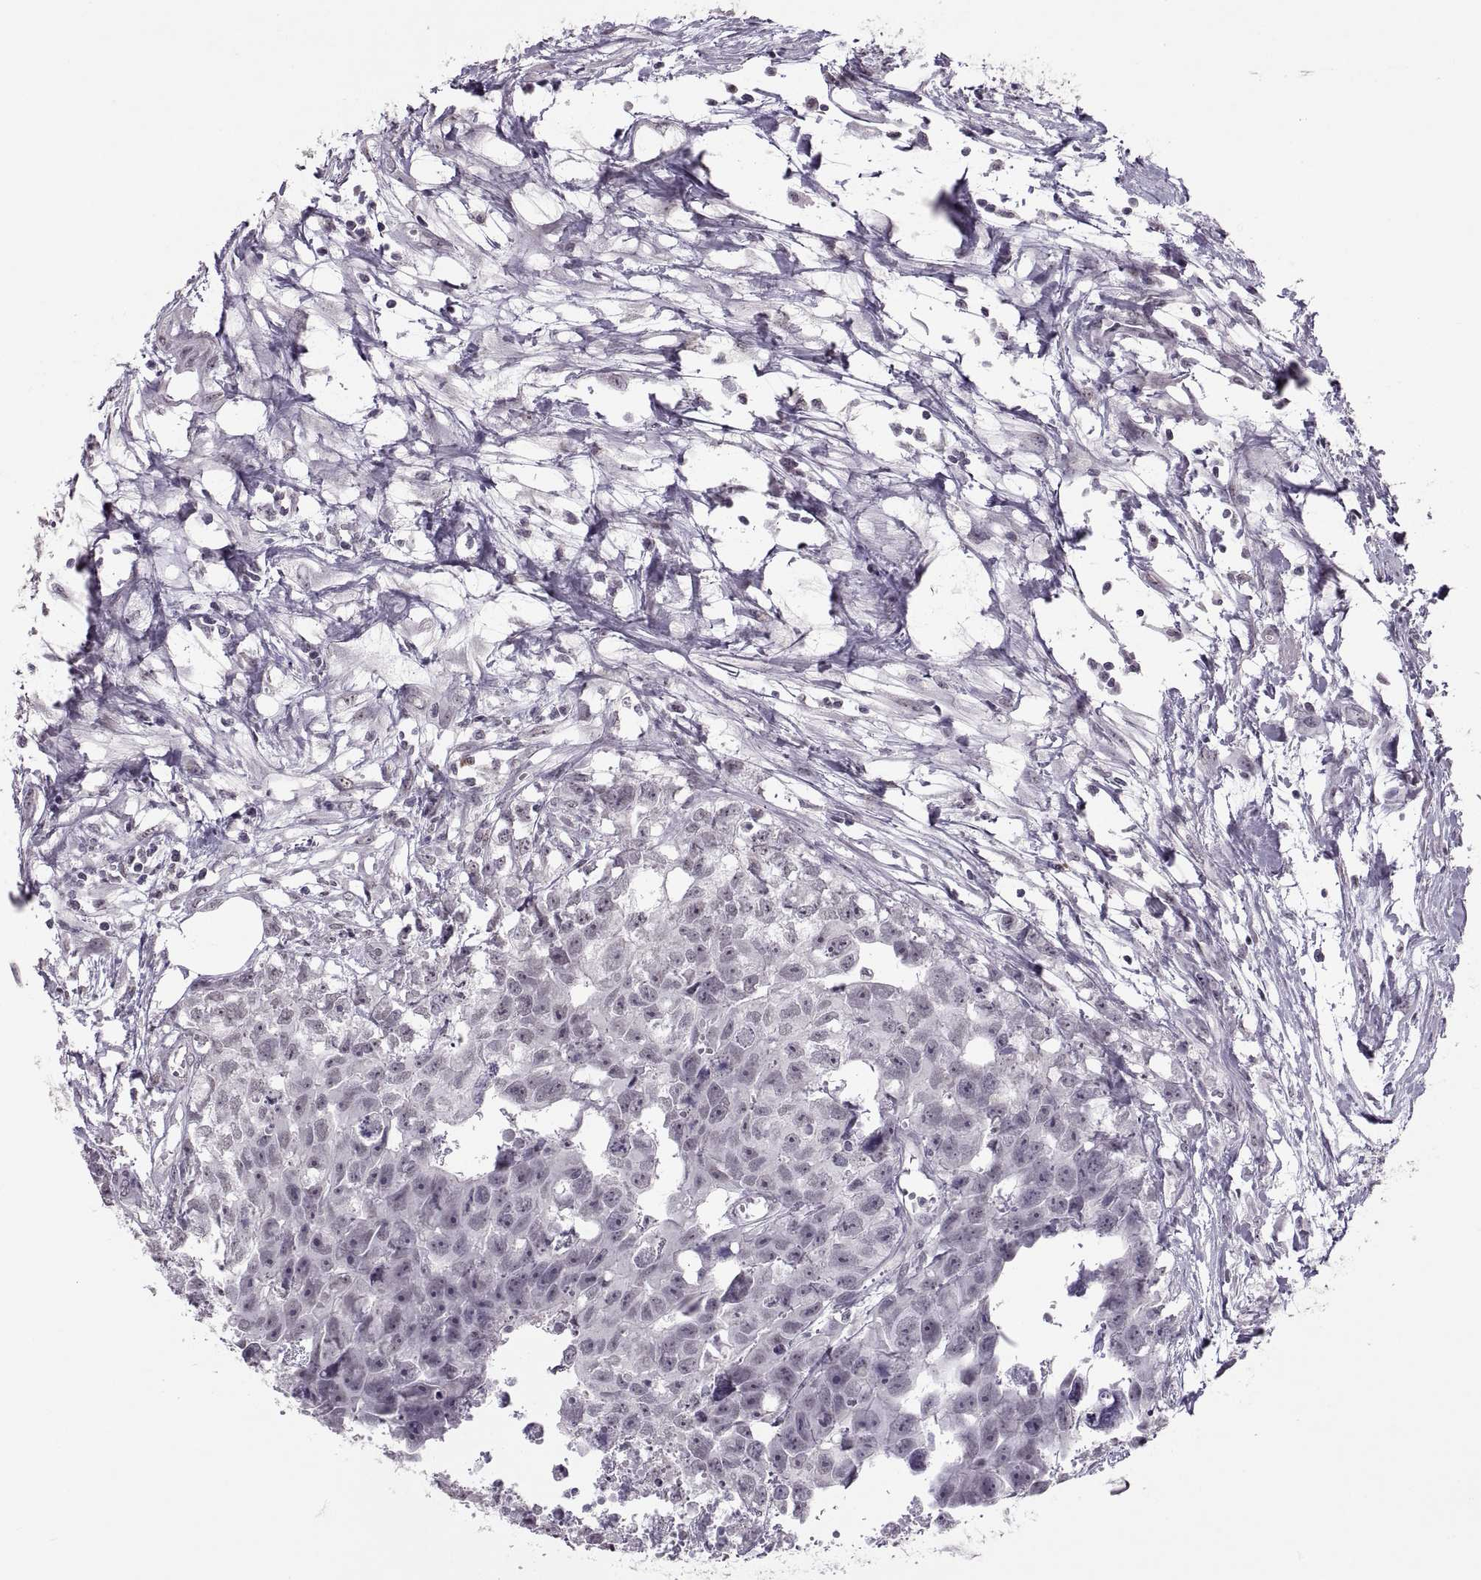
{"staining": {"intensity": "negative", "quantity": "none", "location": "none"}, "tissue": "testis cancer", "cell_type": "Tumor cells", "image_type": "cancer", "snomed": [{"axis": "morphology", "description": "Carcinoma, Embryonal, NOS"}, {"axis": "morphology", "description": "Teratoma, malignant, NOS"}, {"axis": "topography", "description": "Testis"}], "caption": "Immunohistochemistry (IHC) photomicrograph of testis cancer stained for a protein (brown), which reveals no expression in tumor cells.", "gene": "OTP", "patient": {"sex": "male", "age": 44}}